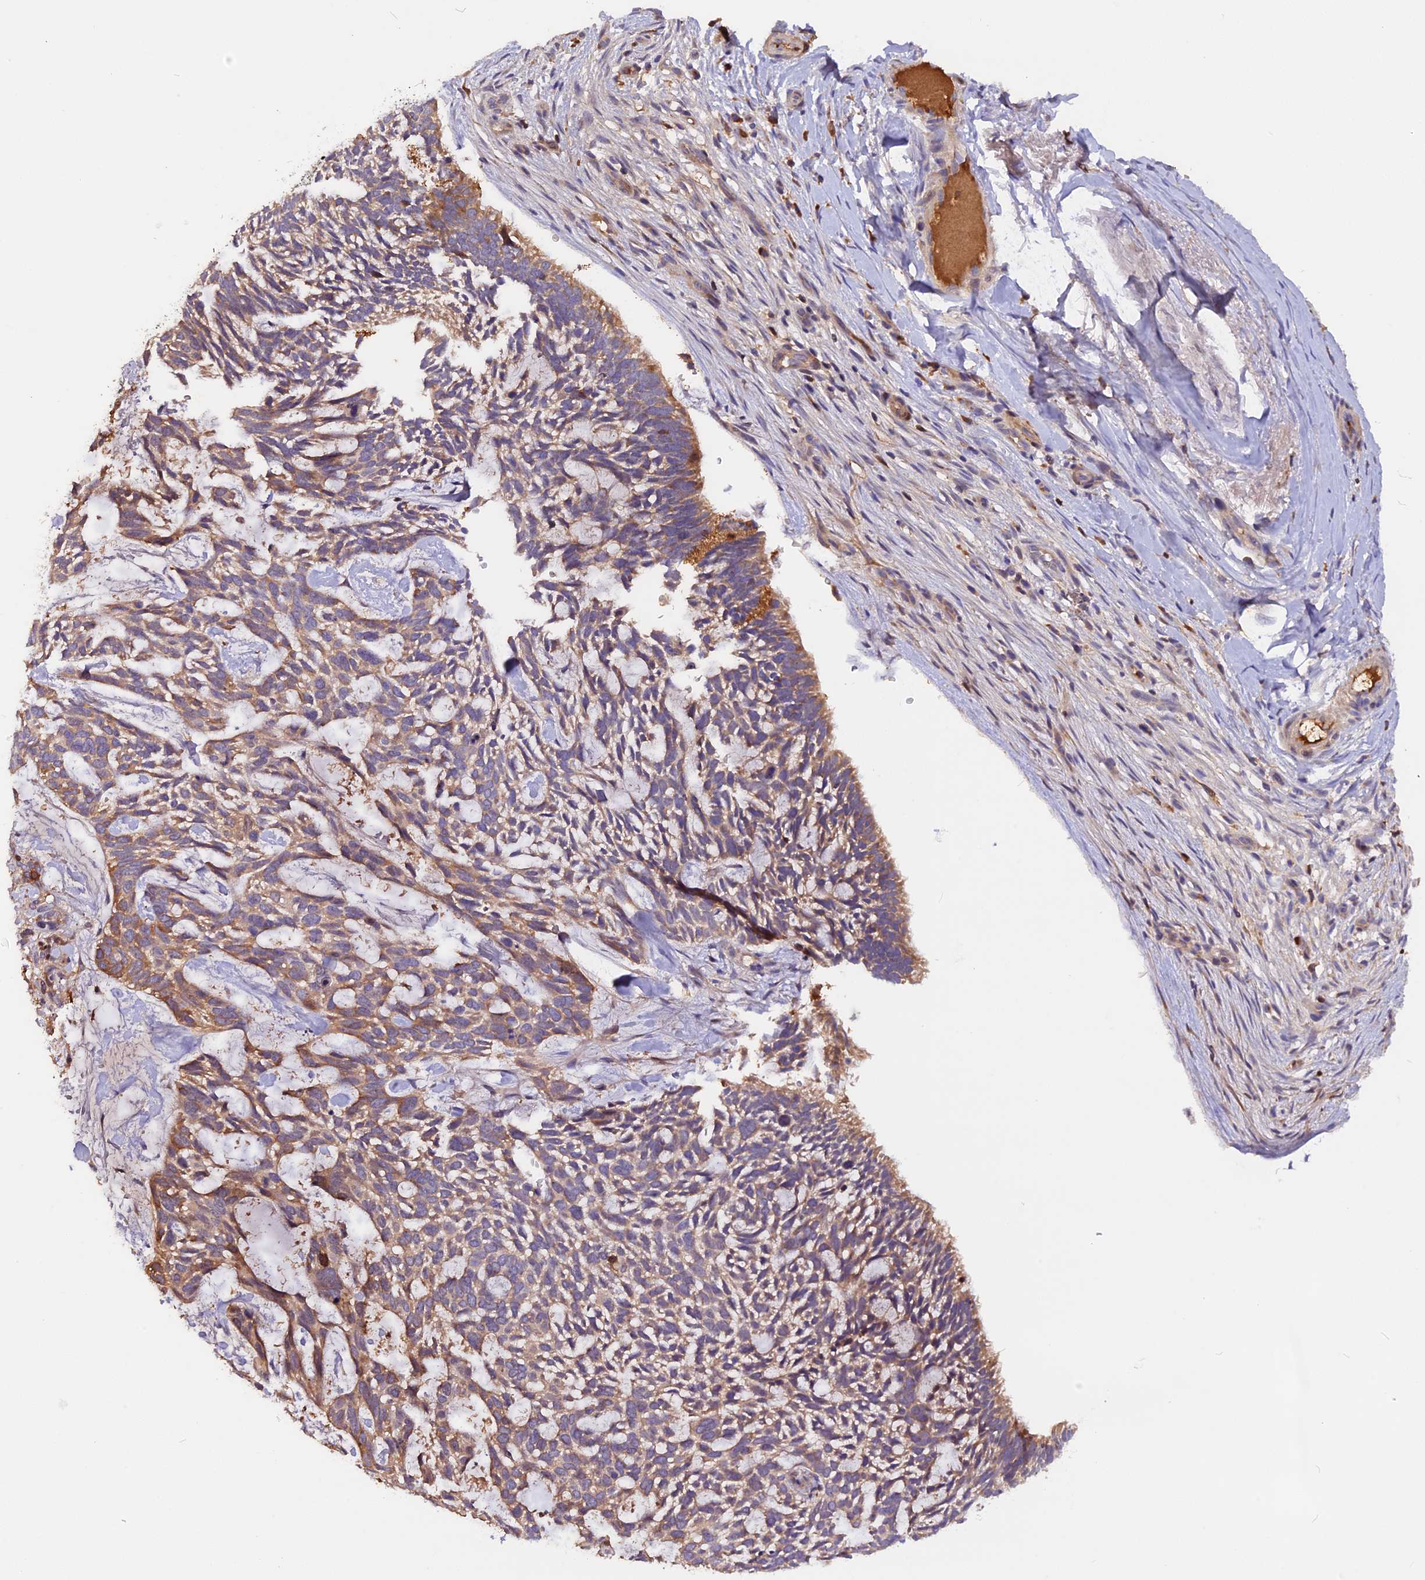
{"staining": {"intensity": "moderate", "quantity": "25%-75%", "location": "cytoplasmic/membranous"}, "tissue": "skin cancer", "cell_type": "Tumor cells", "image_type": "cancer", "snomed": [{"axis": "morphology", "description": "Basal cell carcinoma"}, {"axis": "topography", "description": "Skin"}], "caption": "Immunohistochemical staining of basal cell carcinoma (skin) displays moderate cytoplasmic/membranous protein positivity in approximately 25%-75% of tumor cells. The staining is performed using DAB brown chromogen to label protein expression. The nuclei are counter-stained blue using hematoxylin.", "gene": "MARK4", "patient": {"sex": "male", "age": 88}}